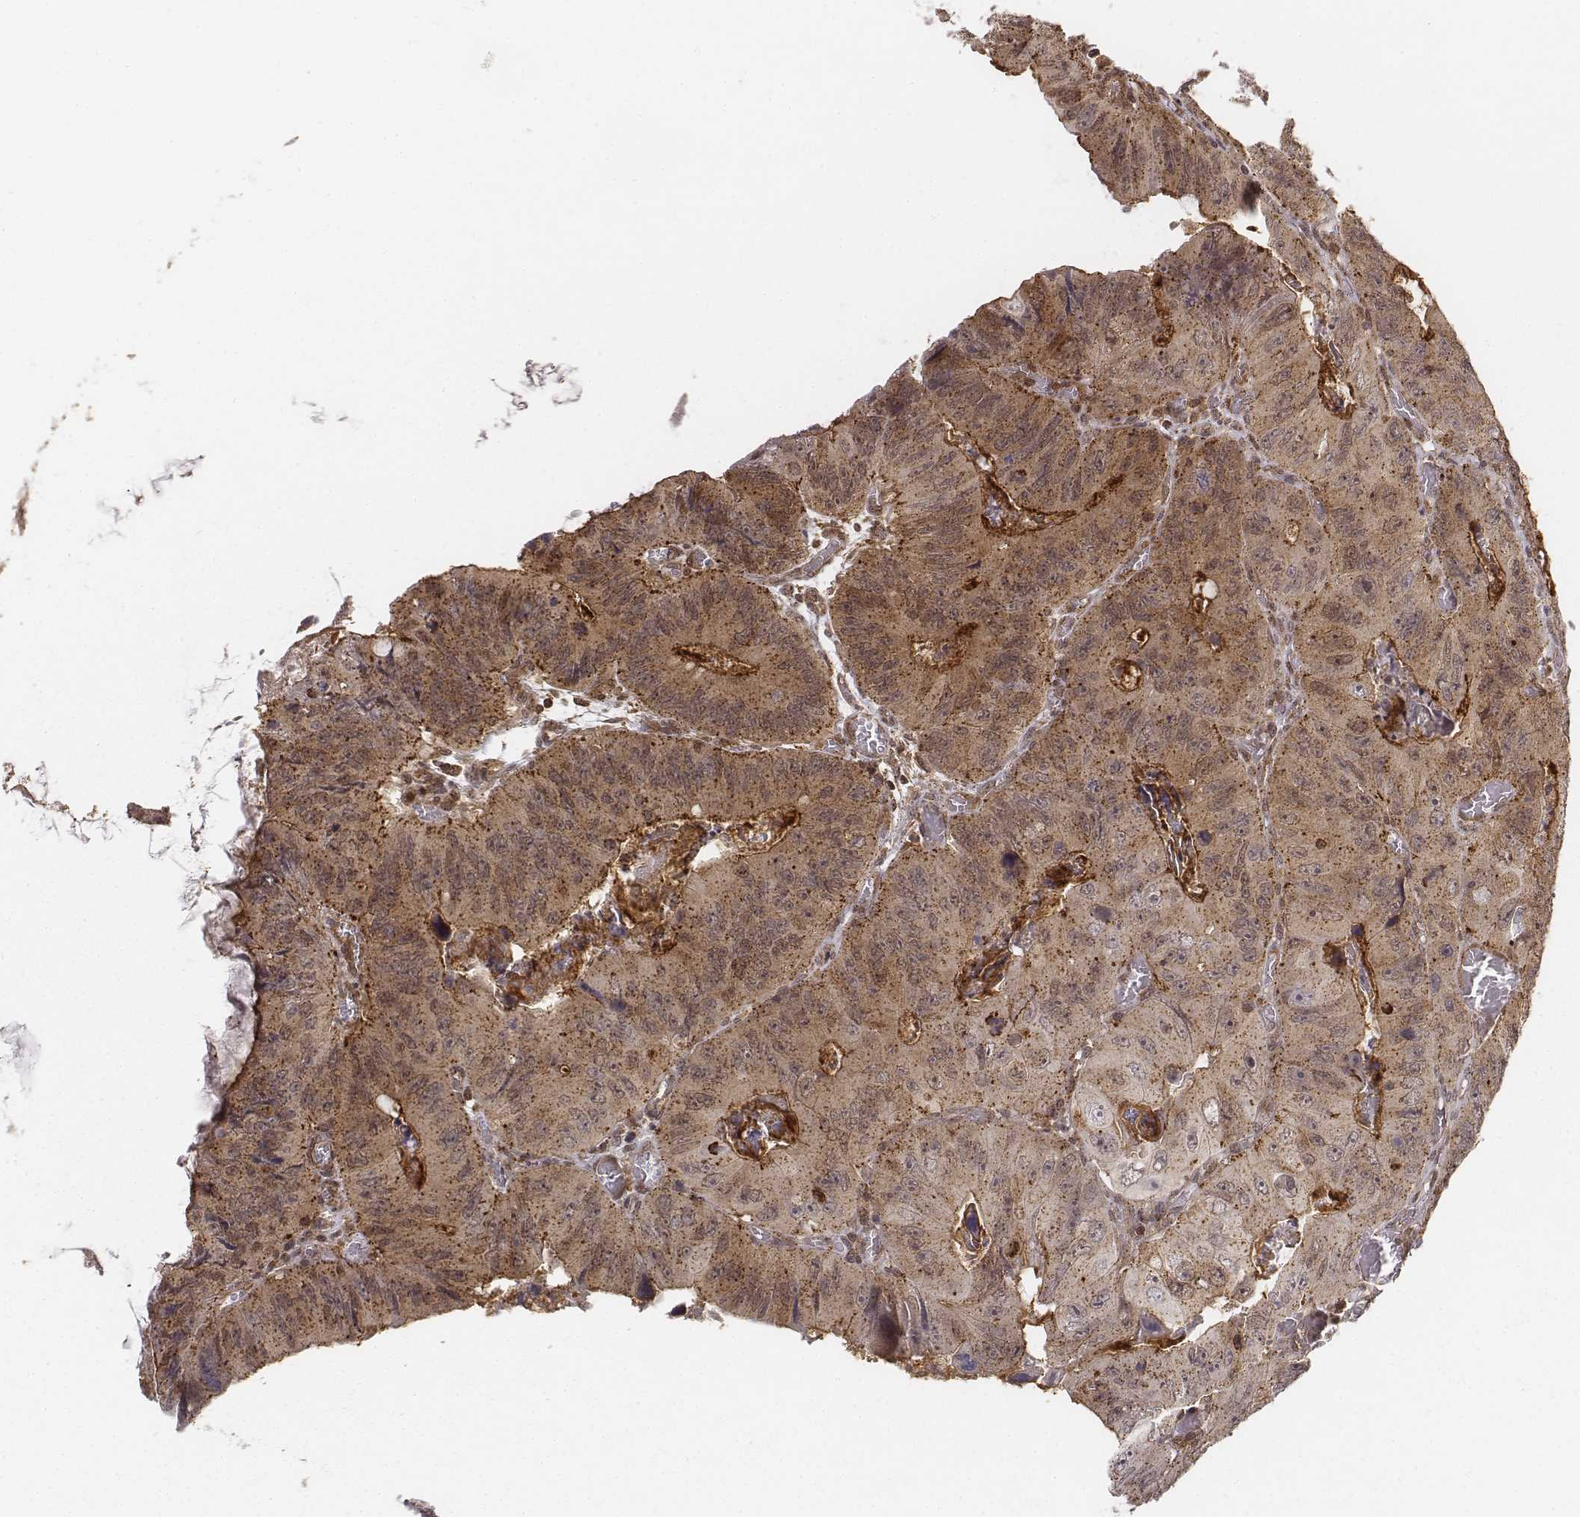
{"staining": {"intensity": "moderate", "quantity": ">75%", "location": "cytoplasmic/membranous"}, "tissue": "colorectal cancer", "cell_type": "Tumor cells", "image_type": "cancer", "snomed": [{"axis": "morphology", "description": "Adenocarcinoma, NOS"}, {"axis": "topography", "description": "Colon"}], "caption": "Immunohistochemical staining of human colorectal adenocarcinoma shows medium levels of moderate cytoplasmic/membranous staining in approximately >75% of tumor cells. The protein of interest is shown in brown color, while the nuclei are stained blue.", "gene": "ZFYVE19", "patient": {"sex": "female", "age": 84}}